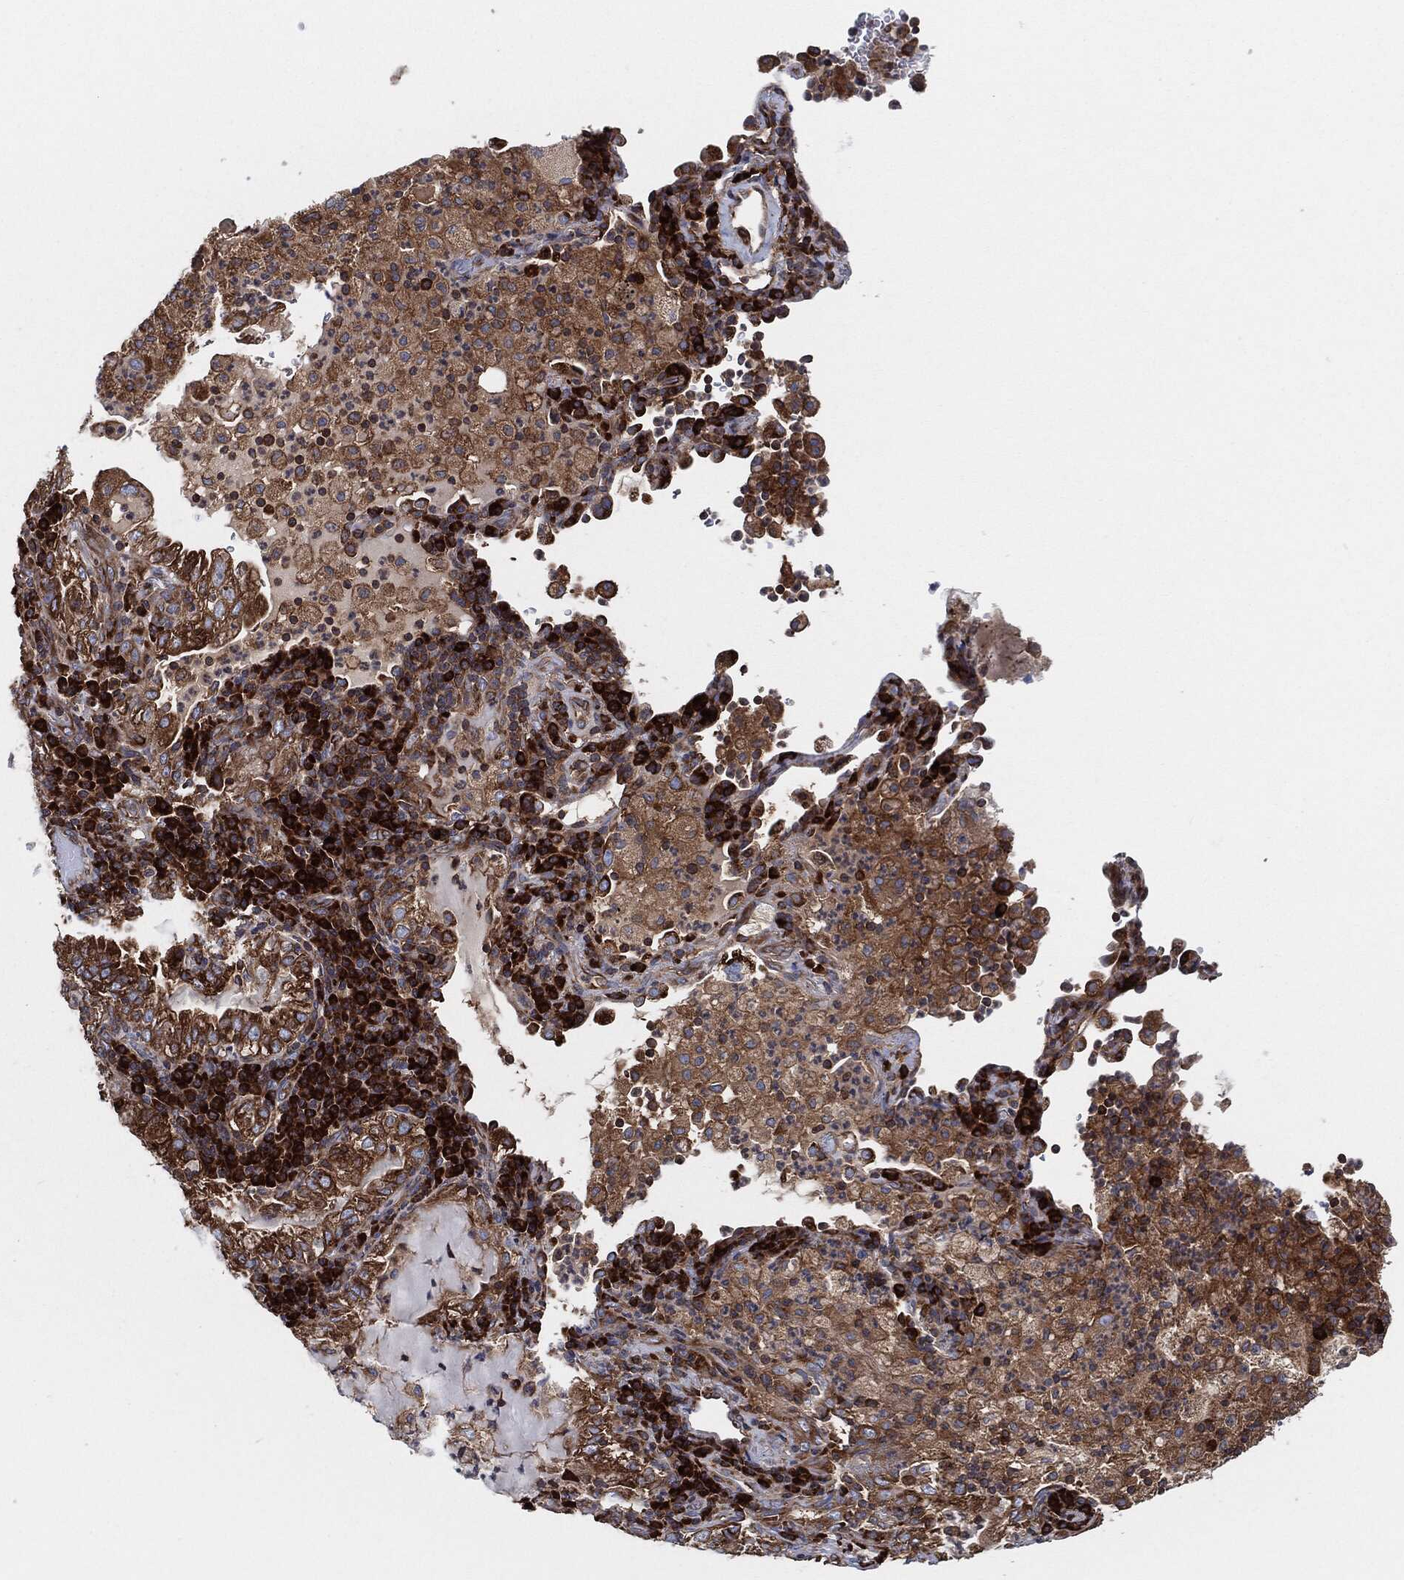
{"staining": {"intensity": "strong", "quantity": ">75%", "location": "cytoplasmic/membranous"}, "tissue": "lung cancer", "cell_type": "Tumor cells", "image_type": "cancer", "snomed": [{"axis": "morphology", "description": "Adenocarcinoma, NOS"}, {"axis": "topography", "description": "Lung"}], "caption": "The image reveals immunohistochemical staining of adenocarcinoma (lung). There is strong cytoplasmic/membranous staining is identified in about >75% of tumor cells.", "gene": "EIF2S2", "patient": {"sex": "female", "age": 73}}